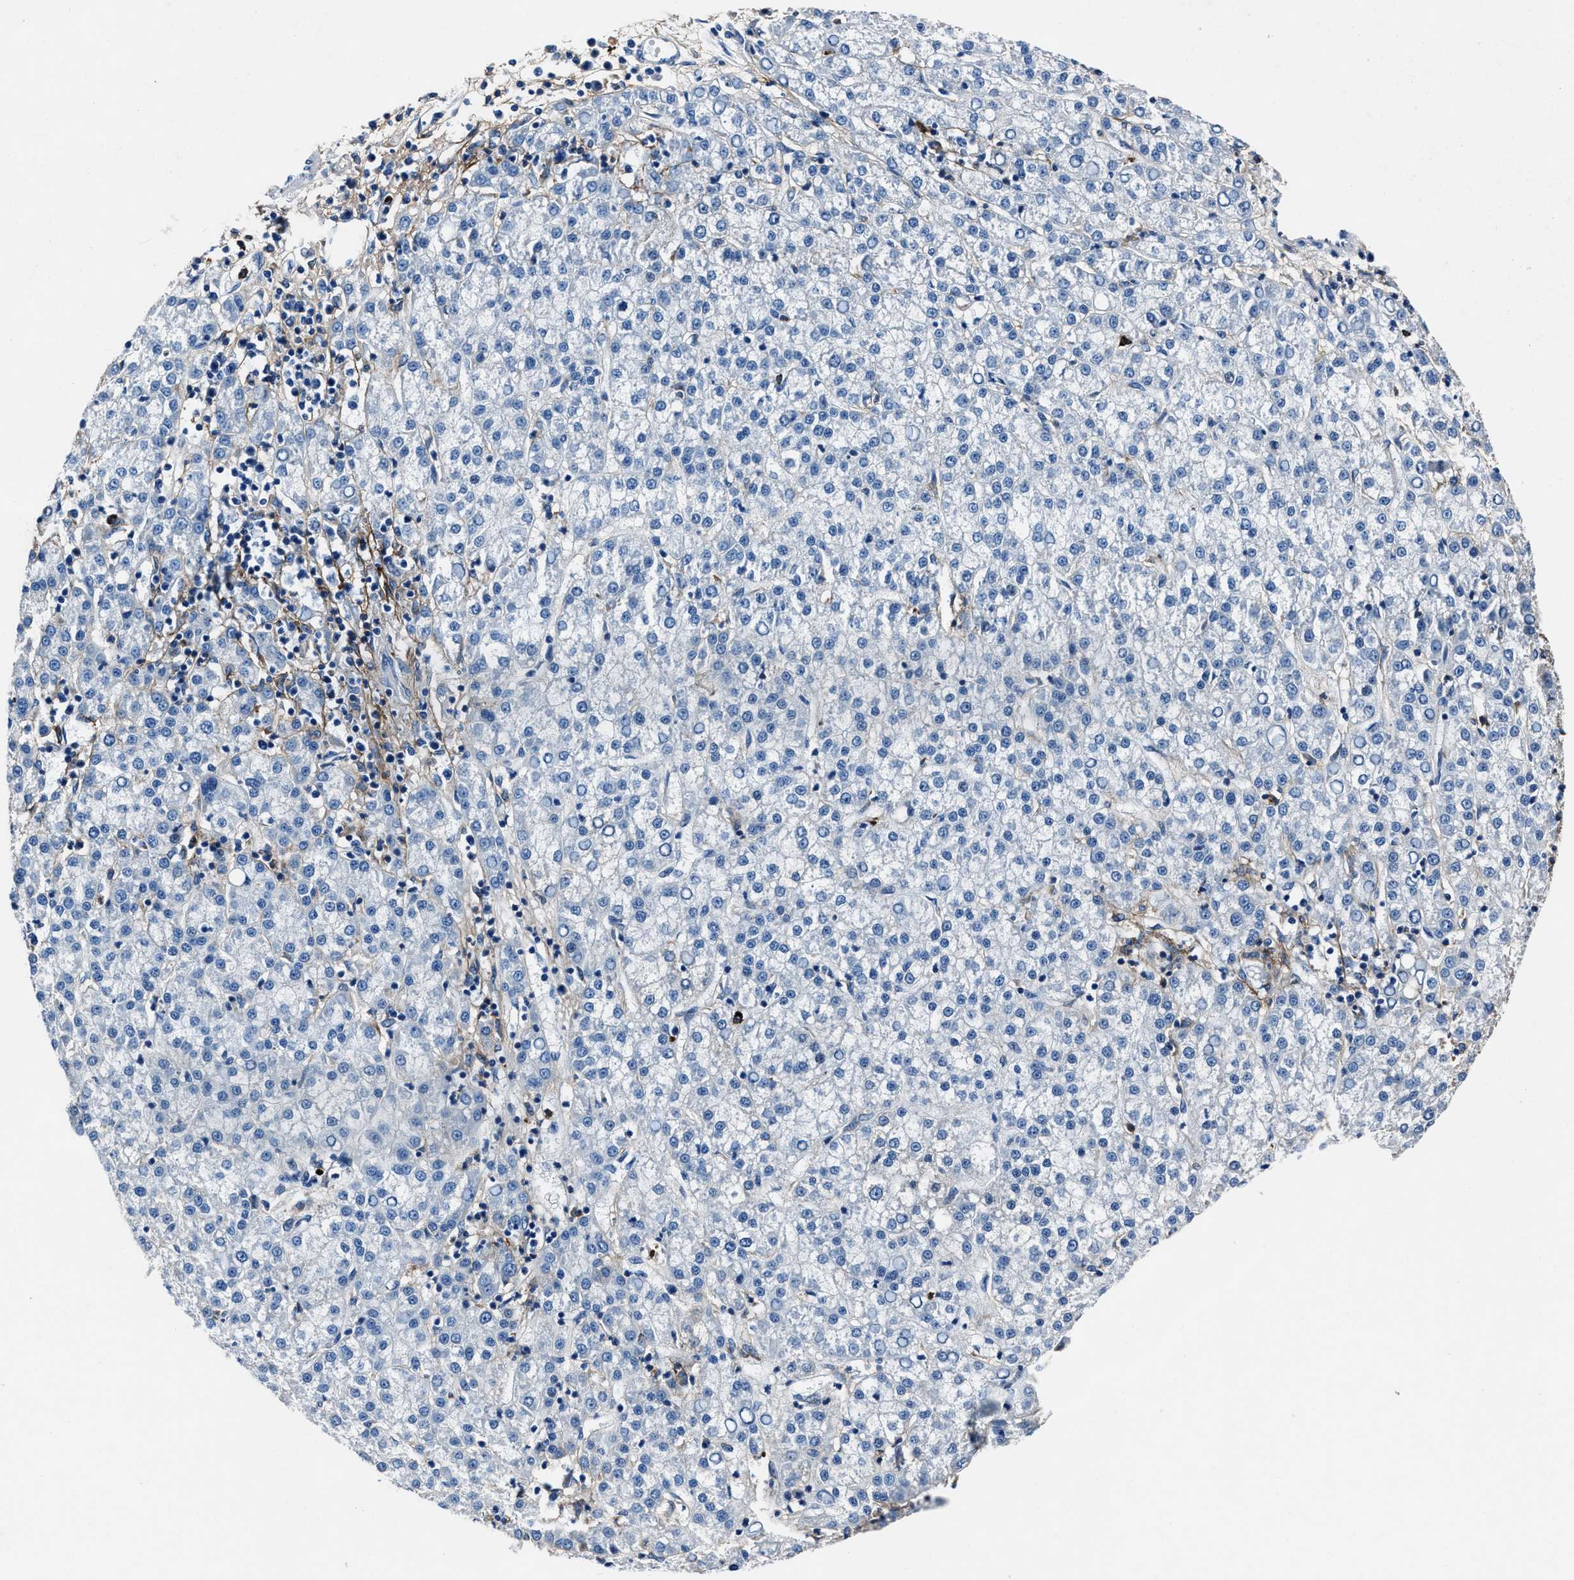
{"staining": {"intensity": "negative", "quantity": "none", "location": "none"}, "tissue": "liver cancer", "cell_type": "Tumor cells", "image_type": "cancer", "snomed": [{"axis": "morphology", "description": "Carcinoma, Hepatocellular, NOS"}, {"axis": "topography", "description": "Liver"}], "caption": "Liver hepatocellular carcinoma was stained to show a protein in brown. There is no significant expression in tumor cells. Nuclei are stained in blue.", "gene": "FGL2", "patient": {"sex": "female", "age": 58}}